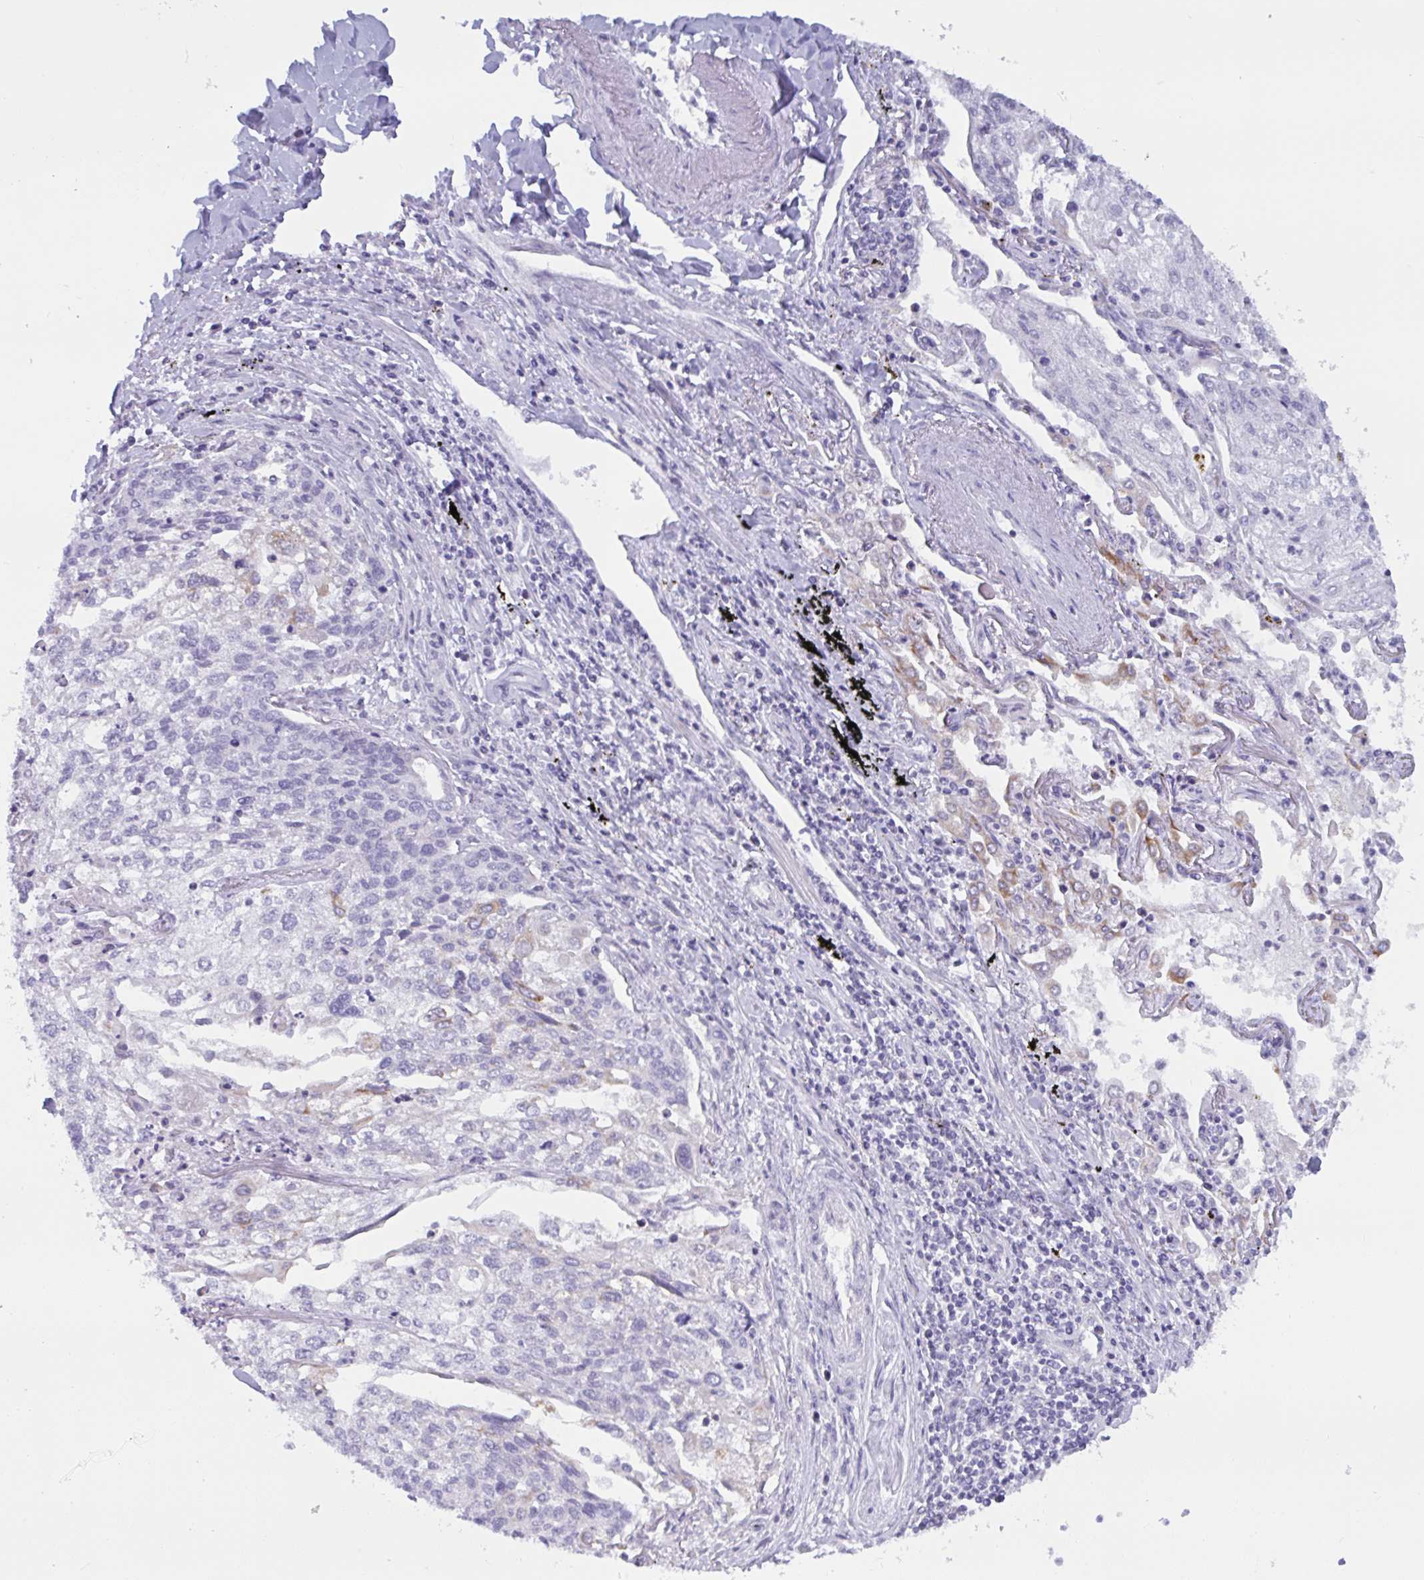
{"staining": {"intensity": "negative", "quantity": "none", "location": "none"}, "tissue": "lung cancer", "cell_type": "Tumor cells", "image_type": "cancer", "snomed": [{"axis": "morphology", "description": "Squamous cell carcinoma, NOS"}, {"axis": "topography", "description": "Lung"}], "caption": "Tumor cells are negative for brown protein staining in lung cancer. (DAB (3,3'-diaminobenzidine) IHC visualized using brightfield microscopy, high magnification).", "gene": "TANK", "patient": {"sex": "male", "age": 74}}